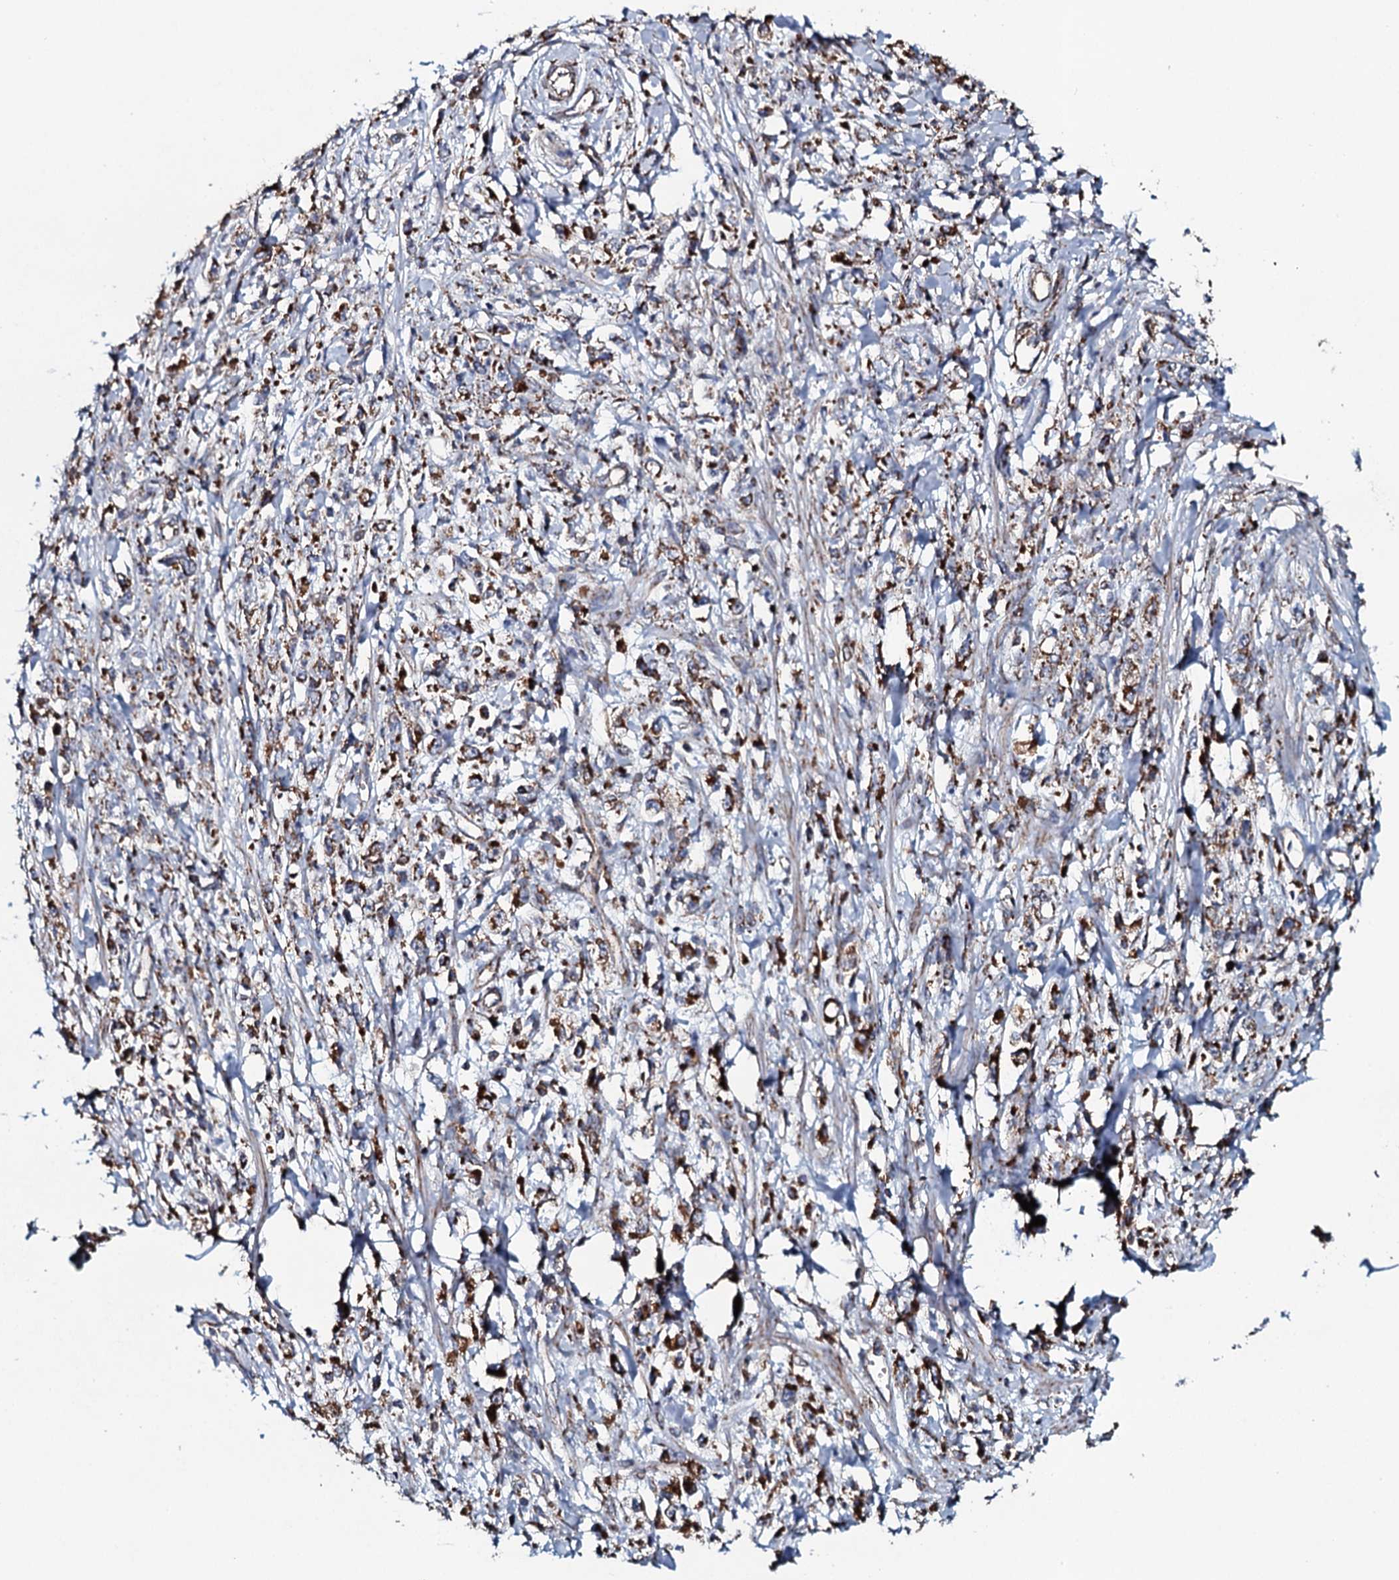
{"staining": {"intensity": "strong", "quantity": ">75%", "location": "cytoplasmic/membranous"}, "tissue": "stomach cancer", "cell_type": "Tumor cells", "image_type": "cancer", "snomed": [{"axis": "morphology", "description": "Adenocarcinoma, NOS"}, {"axis": "topography", "description": "Stomach"}], "caption": "This photomicrograph exhibits stomach cancer (adenocarcinoma) stained with immunohistochemistry to label a protein in brown. The cytoplasmic/membranous of tumor cells show strong positivity for the protein. Nuclei are counter-stained blue.", "gene": "EVC2", "patient": {"sex": "female", "age": 59}}